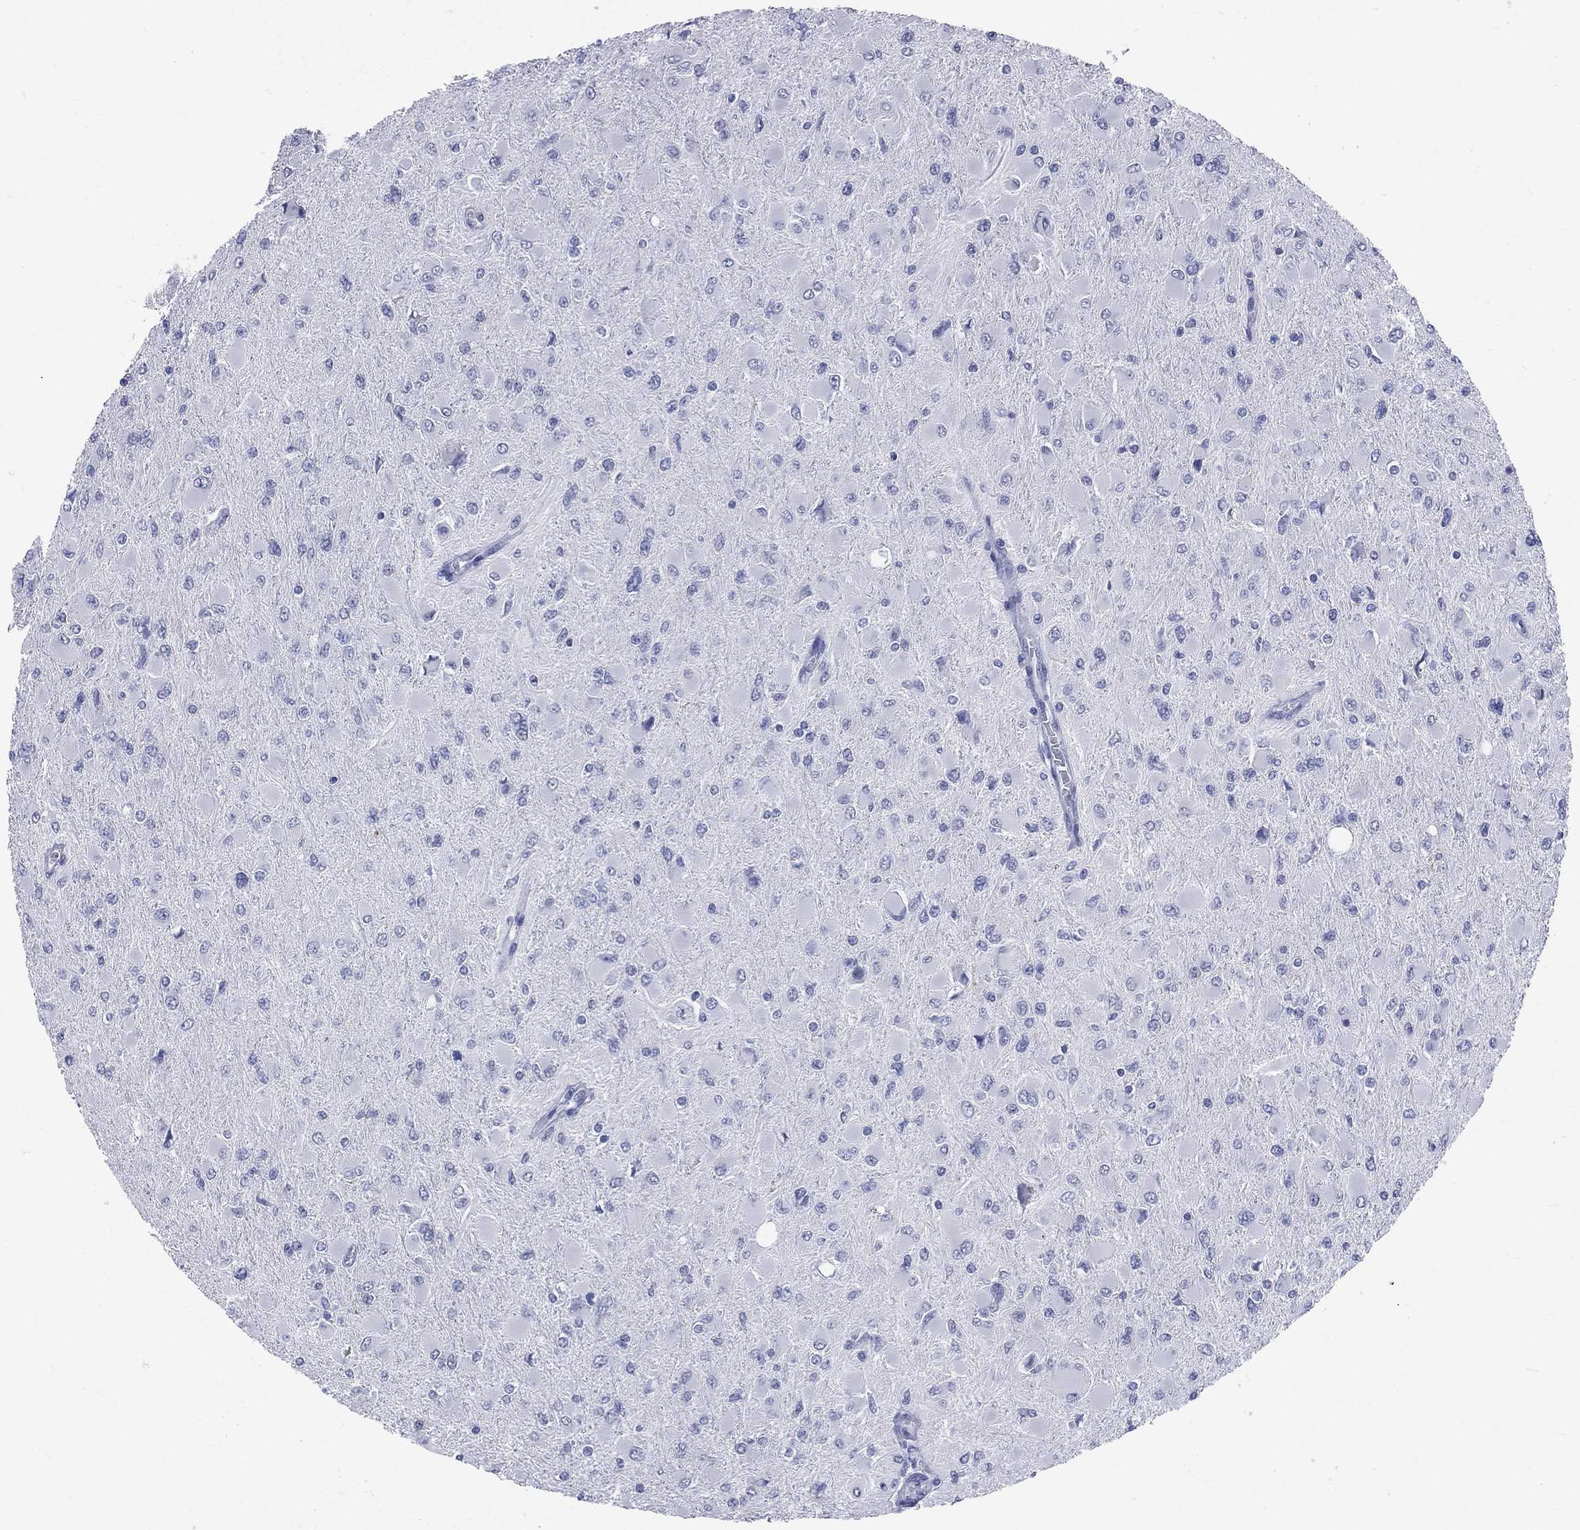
{"staining": {"intensity": "negative", "quantity": "none", "location": "none"}, "tissue": "glioma", "cell_type": "Tumor cells", "image_type": "cancer", "snomed": [{"axis": "morphology", "description": "Glioma, malignant, High grade"}, {"axis": "topography", "description": "Cerebral cortex"}], "caption": "Immunohistochemical staining of human malignant glioma (high-grade) displays no significant expression in tumor cells.", "gene": "MLLT10", "patient": {"sex": "female", "age": 36}}